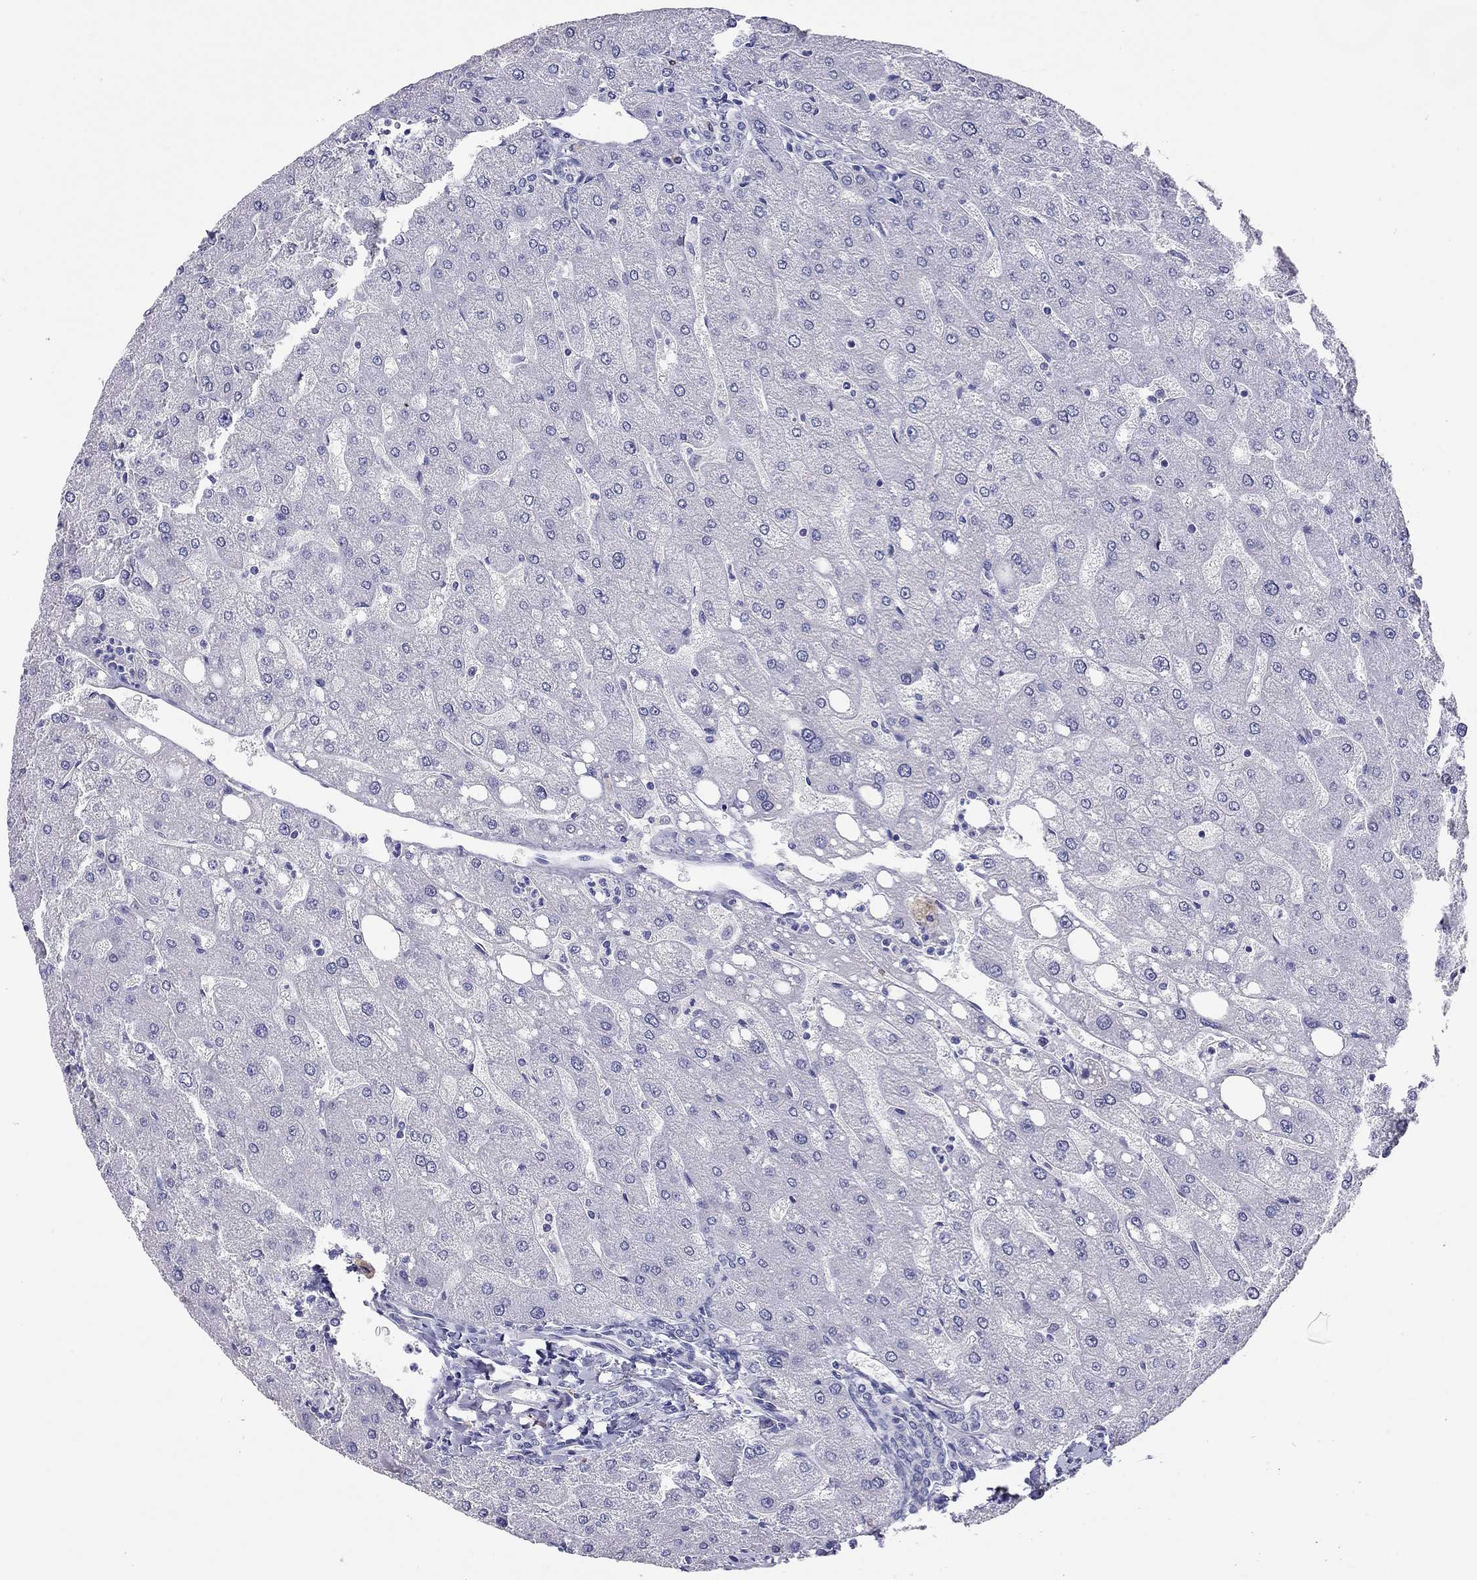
{"staining": {"intensity": "negative", "quantity": "none", "location": "none"}, "tissue": "liver", "cell_type": "Cholangiocytes", "image_type": "normal", "snomed": [{"axis": "morphology", "description": "Normal tissue, NOS"}, {"axis": "topography", "description": "Liver"}], "caption": "A high-resolution micrograph shows immunohistochemistry staining of unremarkable liver, which exhibits no significant positivity in cholangiocytes.", "gene": "CALHM1", "patient": {"sex": "male", "age": 67}}